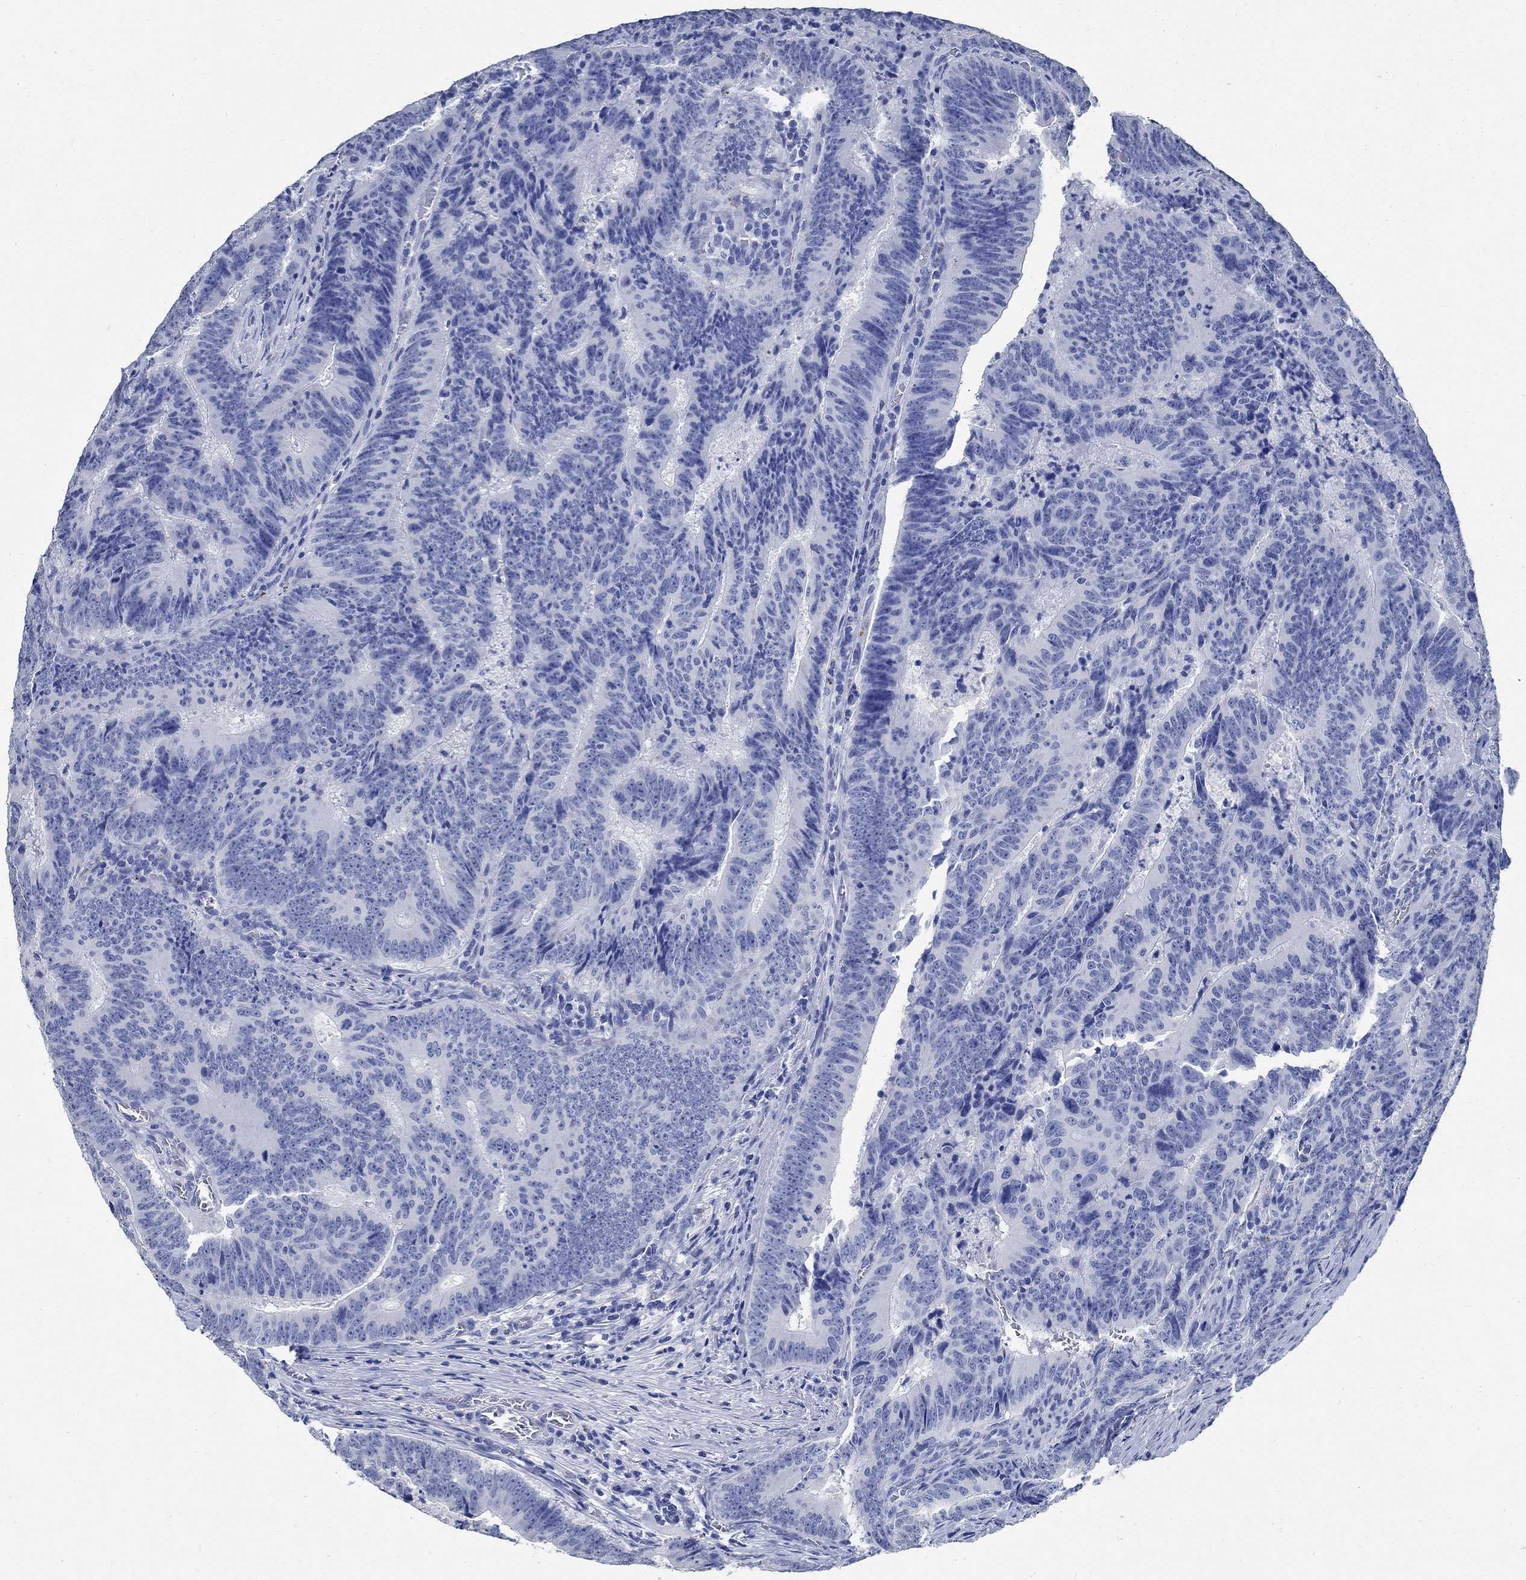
{"staining": {"intensity": "negative", "quantity": "none", "location": "none"}, "tissue": "colorectal cancer", "cell_type": "Tumor cells", "image_type": "cancer", "snomed": [{"axis": "morphology", "description": "Adenocarcinoma, NOS"}, {"axis": "topography", "description": "Colon"}], "caption": "The image reveals no significant expression in tumor cells of colorectal cancer.", "gene": "TMEM221", "patient": {"sex": "female", "age": 82}}